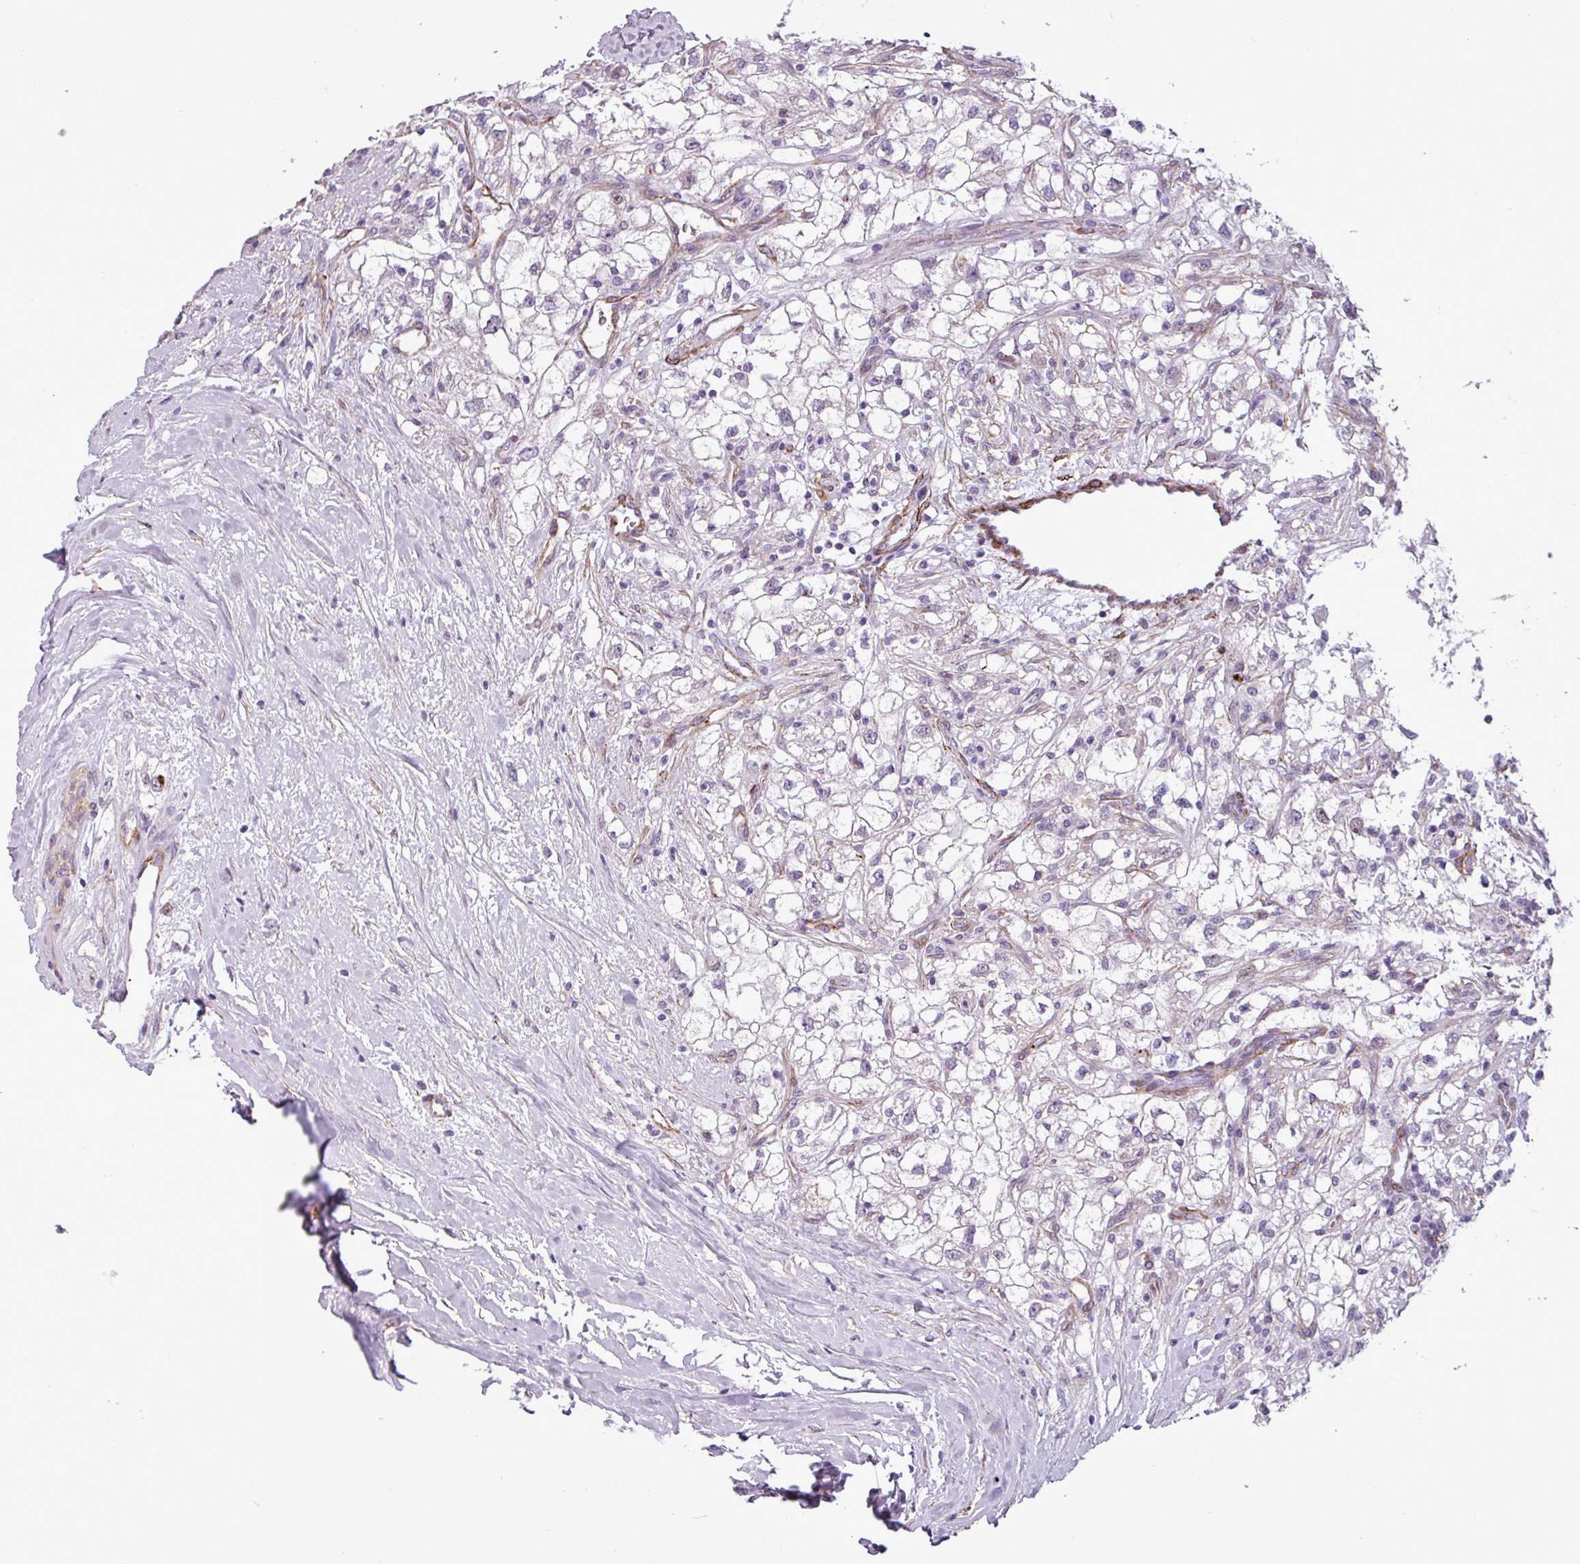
{"staining": {"intensity": "negative", "quantity": "none", "location": "none"}, "tissue": "renal cancer", "cell_type": "Tumor cells", "image_type": "cancer", "snomed": [{"axis": "morphology", "description": "Adenocarcinoma, NOS"}, {"axis": "topography", "description": "Kidney"}], "caption": "A photomicrograph of renal cancer (adenocarcinoma) stained for a protein displays no brown staining in tumor cells.", "gene": "ATP10A", "patient": {"sex": "male", "age": 59}}